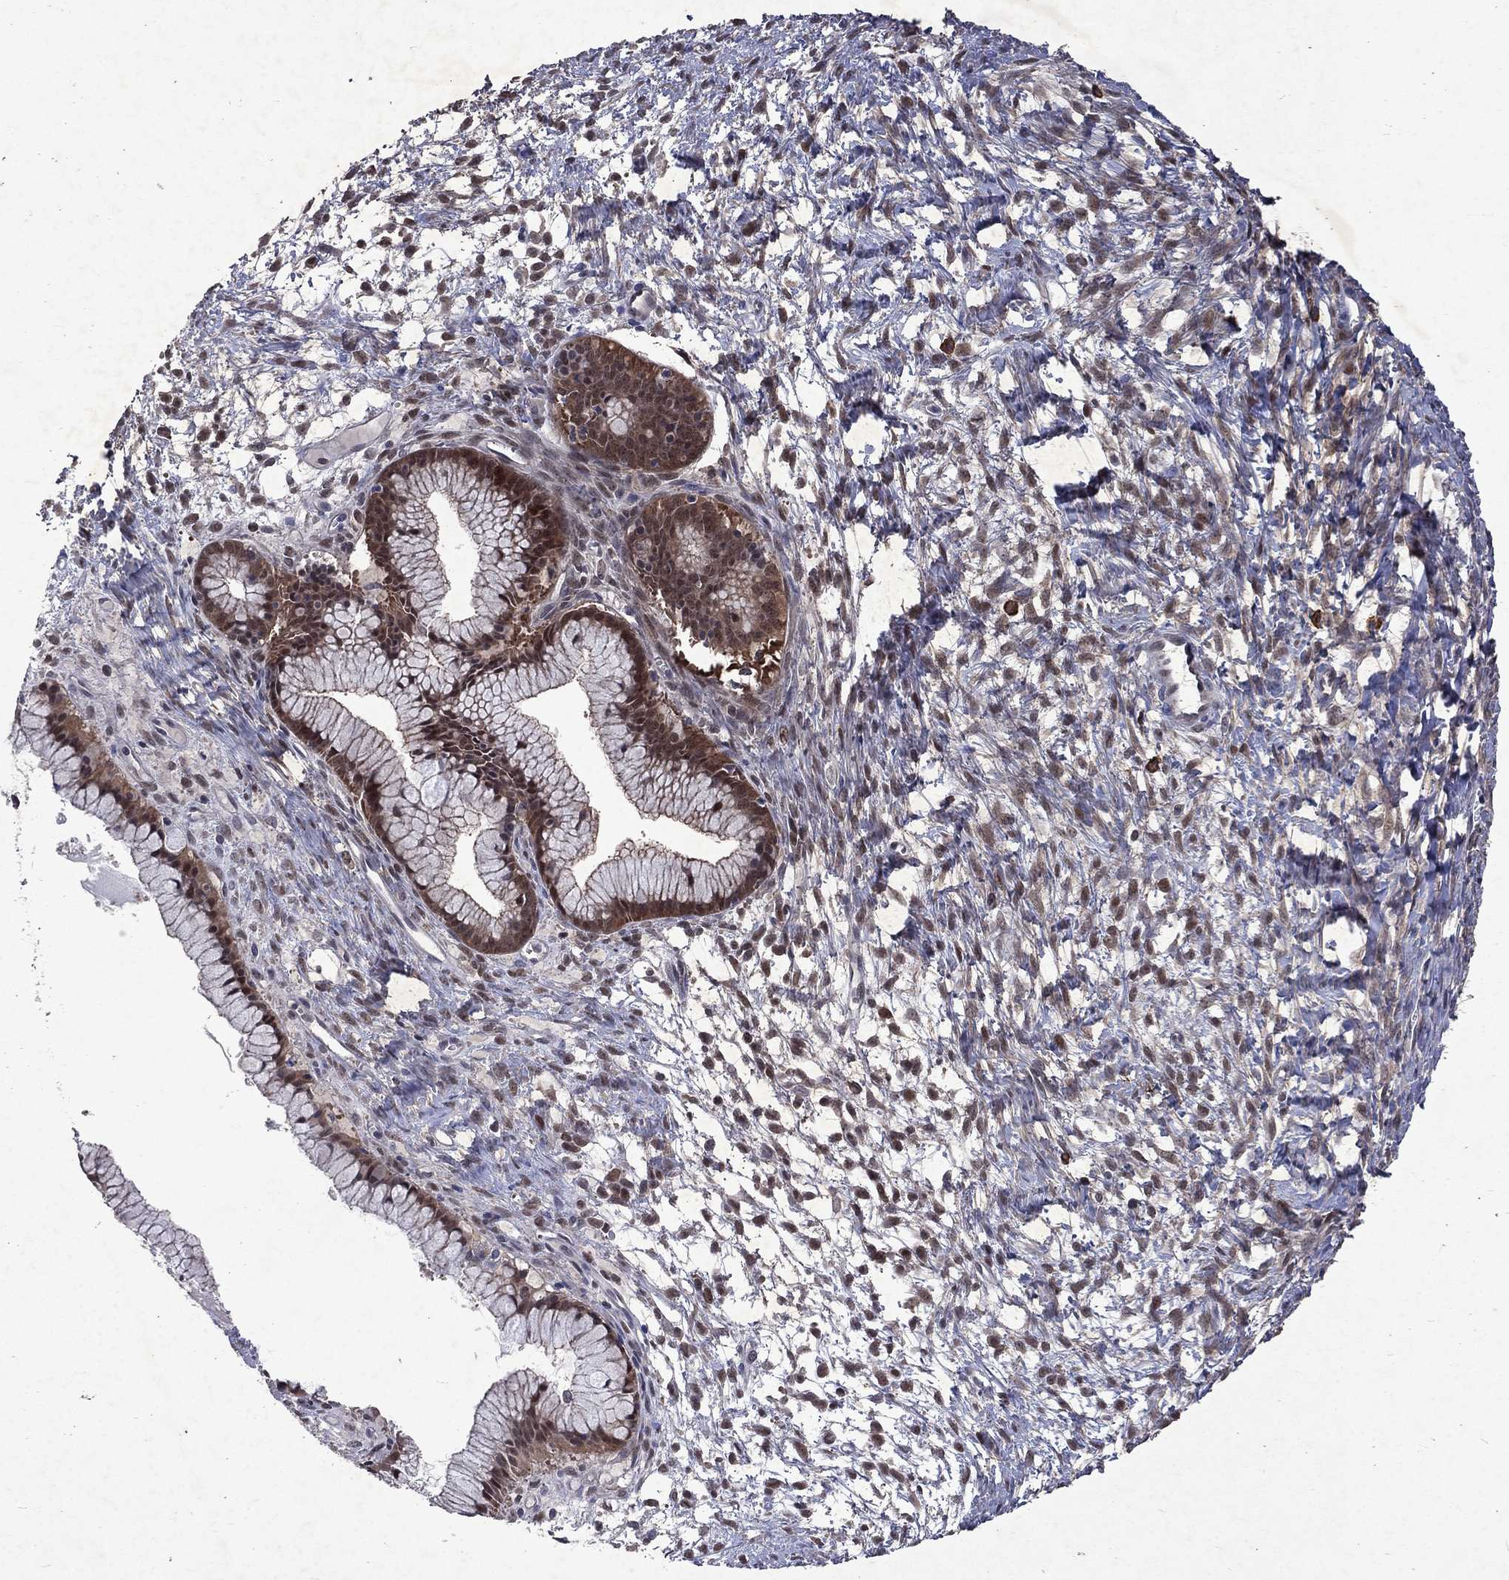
{"staining": {"intensity": "moderate", "quantity": "25%-75%", "location": "cytoplasmic/membranous,nuclear"}, "tissue": "ovarian cancer", "cell_type": "Tumor cells", "image_type": "cancer", "snomed": [{"axis": "morphology", "description": "Cystadenocarcinoma, mucinous, NOS"}, {"axis": "topography", "description": "Ovary"}], "caption": "Tumor cells demonstrate moderate cytoplasmic/membranous and nuclear staining in approximately 25%-75% of cells in ovarian cancer. The staining is performed using DAB (3,3'-diaminobenzidine) brown chromogen to label protein expression. The nuclei are counter-stained blue using hematoxylin.", "gene": "MTAP", "patient": {"sex": "female", "age": 41}}